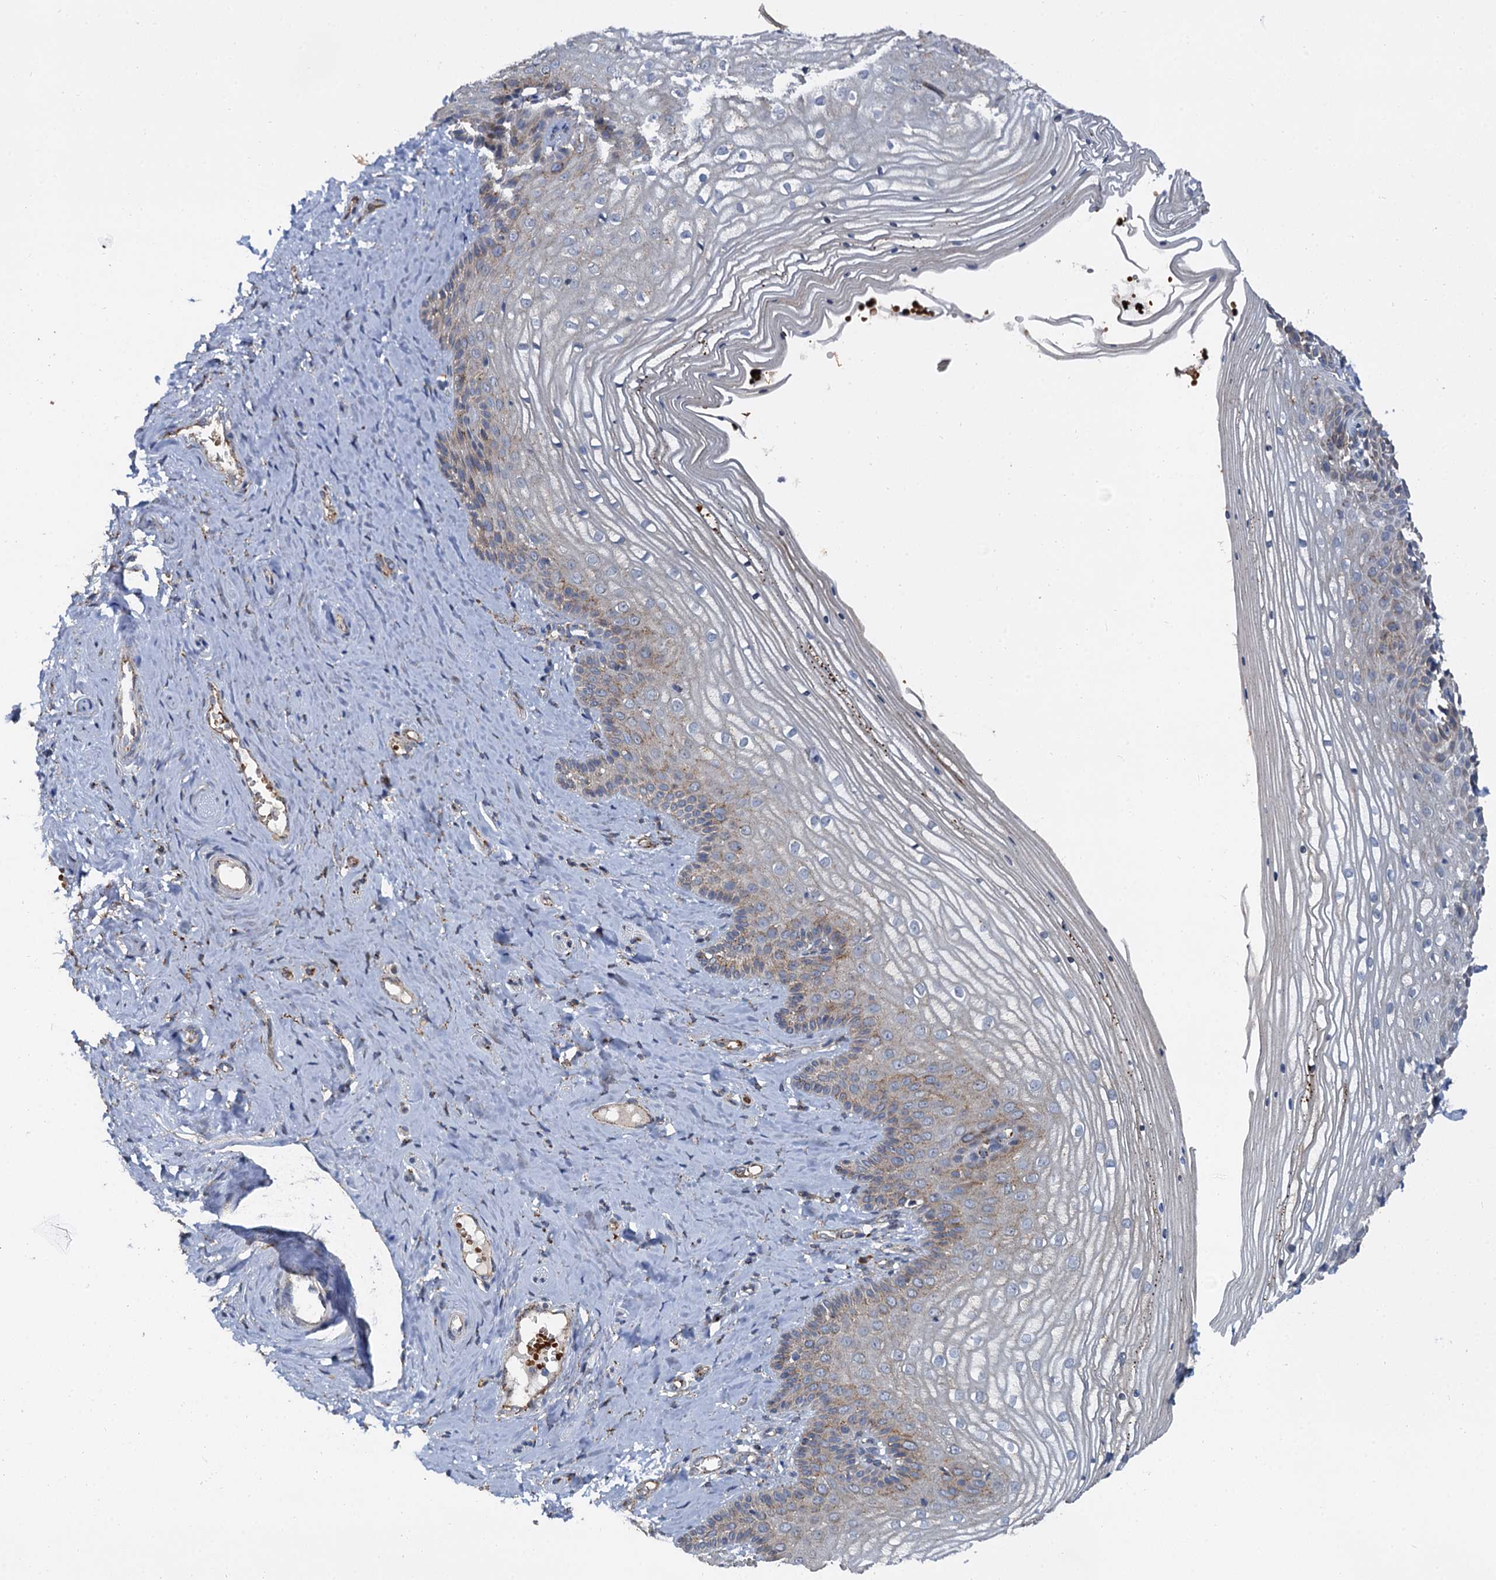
{"staining": {"intensity": "moderate", "quantity": "<25%", "location": "cytoplasmic/membranous"}, "tissue": "vagina", "cell_type": "Squamous epithelial cells", "image_type": "normal", "snomed": [{"axis": "morphology", "description": "Normal tissue, NOS"}, {"axis": "topography", "description": "Vagina"}, {"axis": "topography", "description": "Cervix"}], "caption": "IHC image of unremarkable vagina: human vagina stained using immunohistochemistry shows low levels of moderate protein expression localized specifically in the cytoplasmic/membranous of squamous epithelial cells, appearing as a cytoplasmic/membranous brown color.", "gene": "GBA1", "patient": {"sex": "female", "age": 40}}